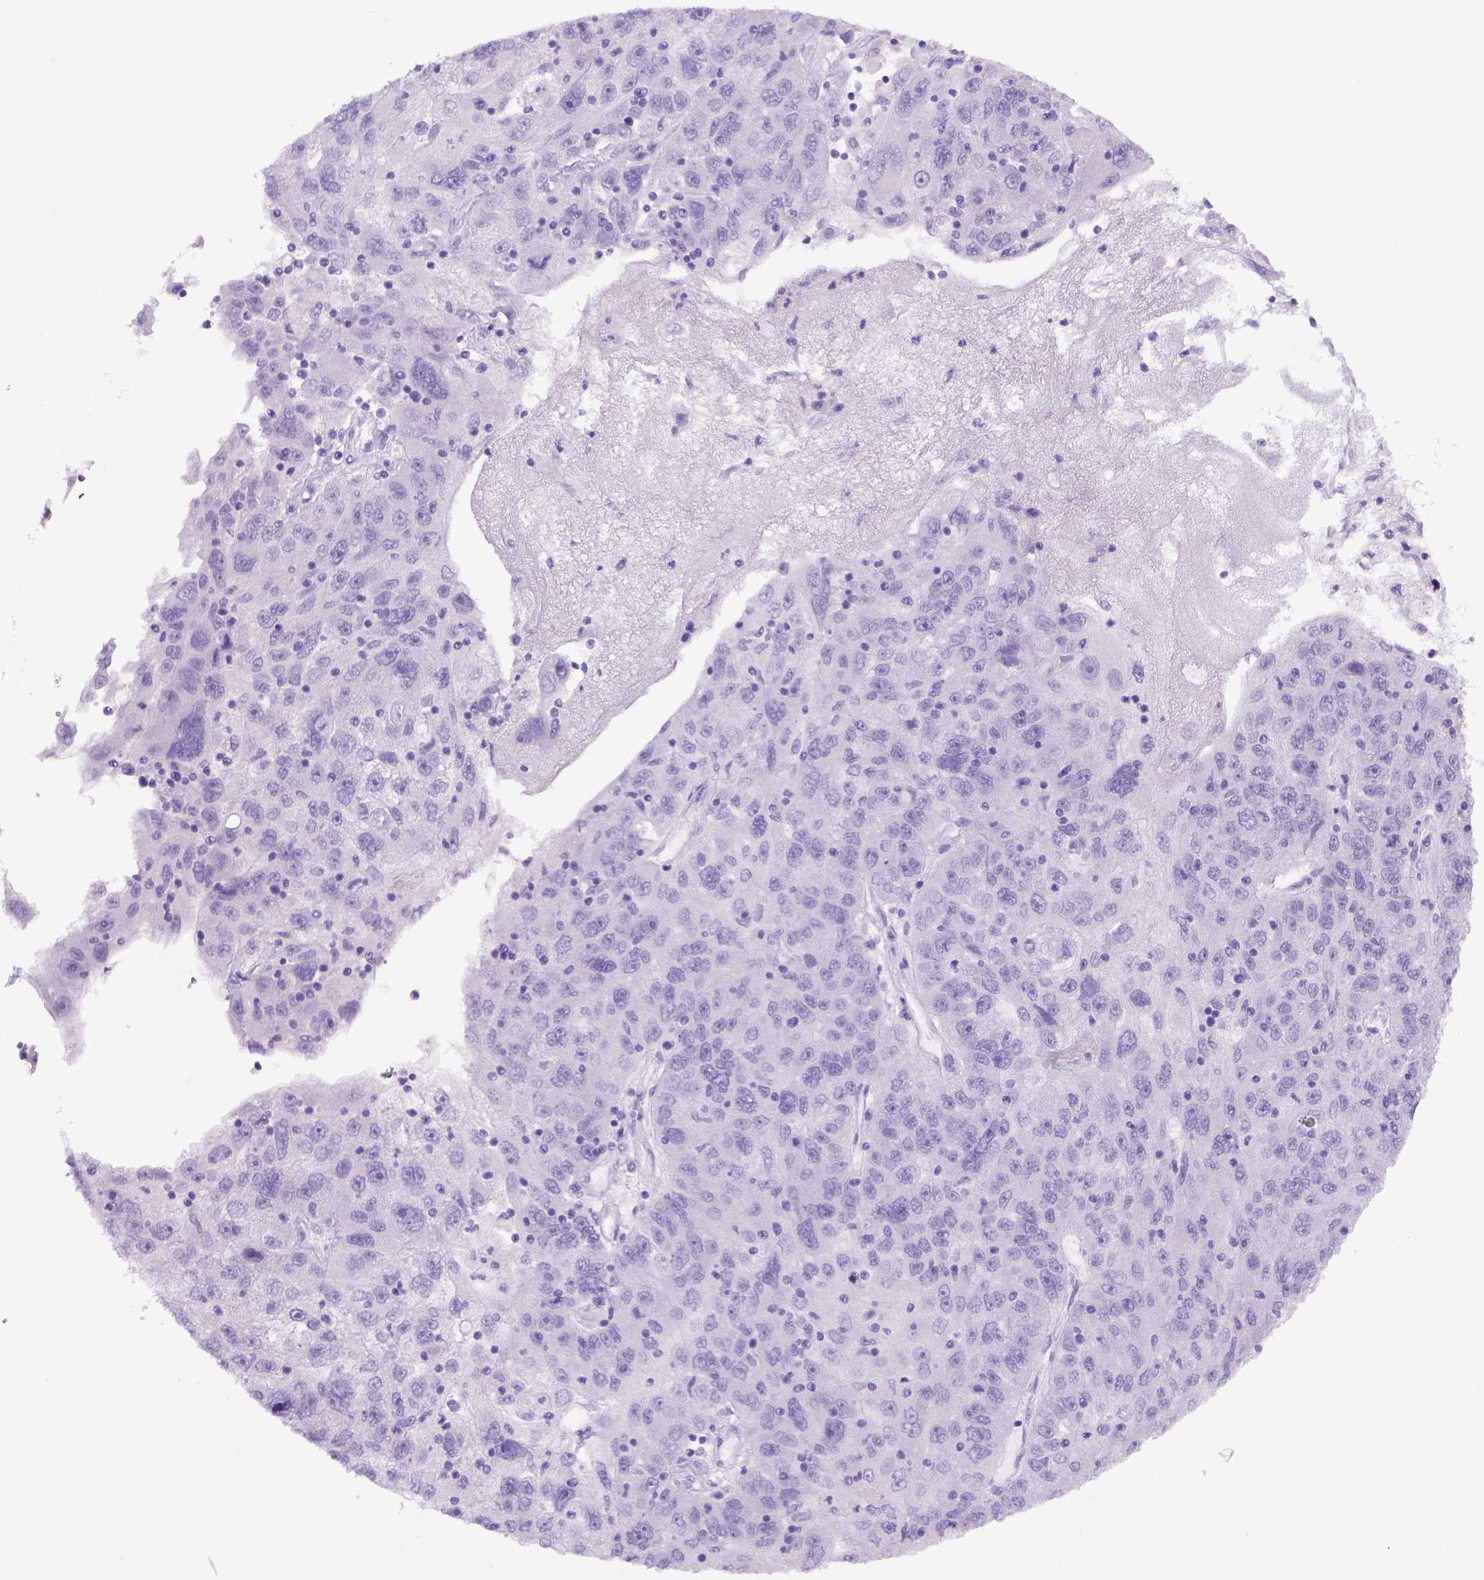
{"staining": {"intensity": "negative", "quantity": "none", "location": "none"}, "tissue": "stomach cancer", "cell_type": "Tumor cells", "image_type": "cancer", "snomed": [{"axis": "morphology", "description": "Adenocarcinoma, NOS"}, {"axis": "topography", "description": "Stomach"}], "caption": "A histopathology image of human stomach cancer is negative for staining in tumor cells.", "gene": "ITIH4", "patient": {"sex": "male", "age": 56}}